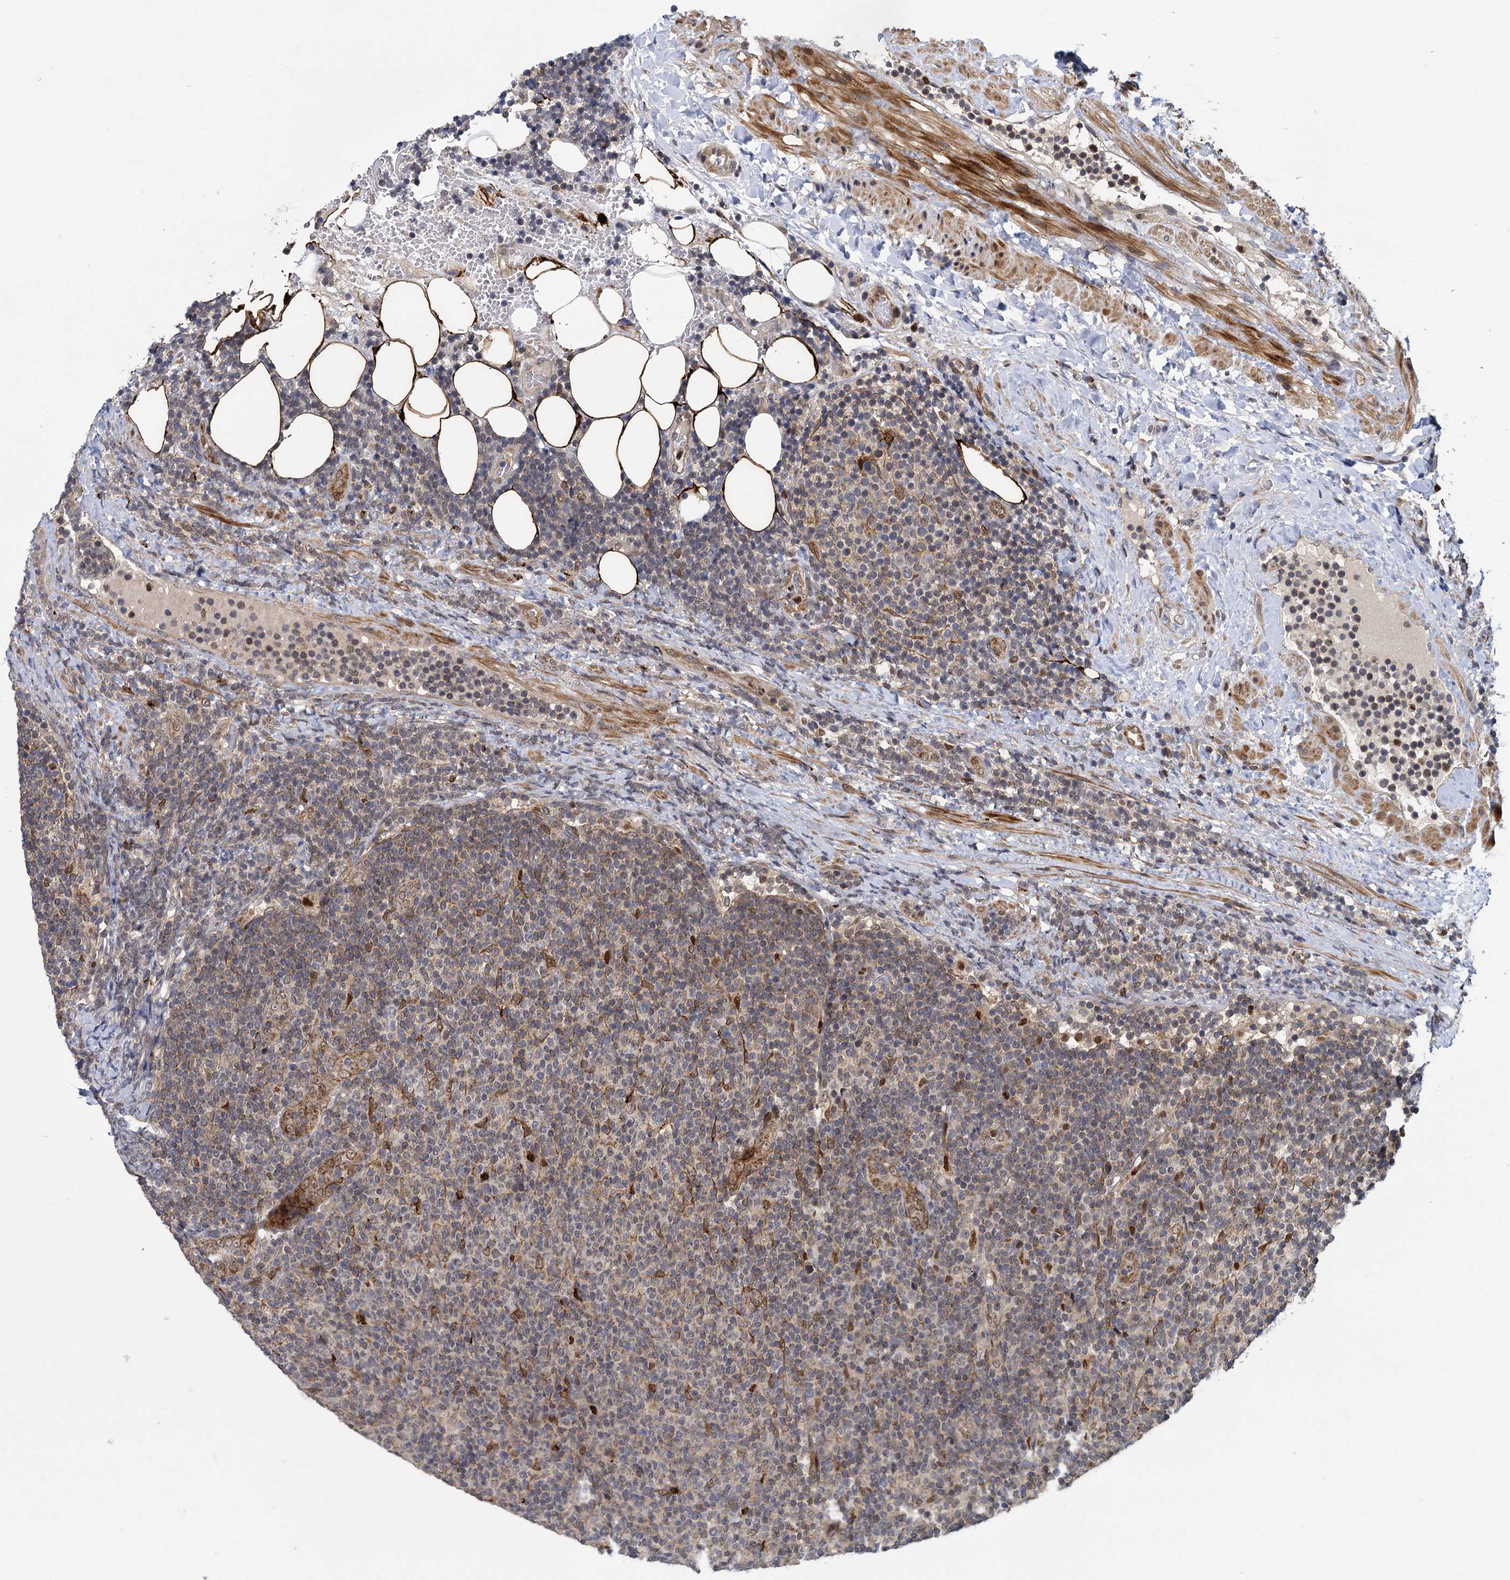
{"staining": {"intensity": "weak", "quantity": "<25%", "location": "cytoplasmic/membranous"}, "tissue": "lymphoma", "cell_type": "Tumor cells", "image_type": "cancer", "snomed": [{"axis": "morphology", "description": "Malignant lymphoma, non-Hodgkin's type, Low grade"}, {"axis": "topography", "description": "Lymph node"}], "caption": "Tumor cells show no significant protein expression in malignant lymphoma, non-Hodgkin's type (low-grade). Nuclei are stained in blue.", "gene": "GAL3ST4", "patient": {"sex": "male", "age": 66}}